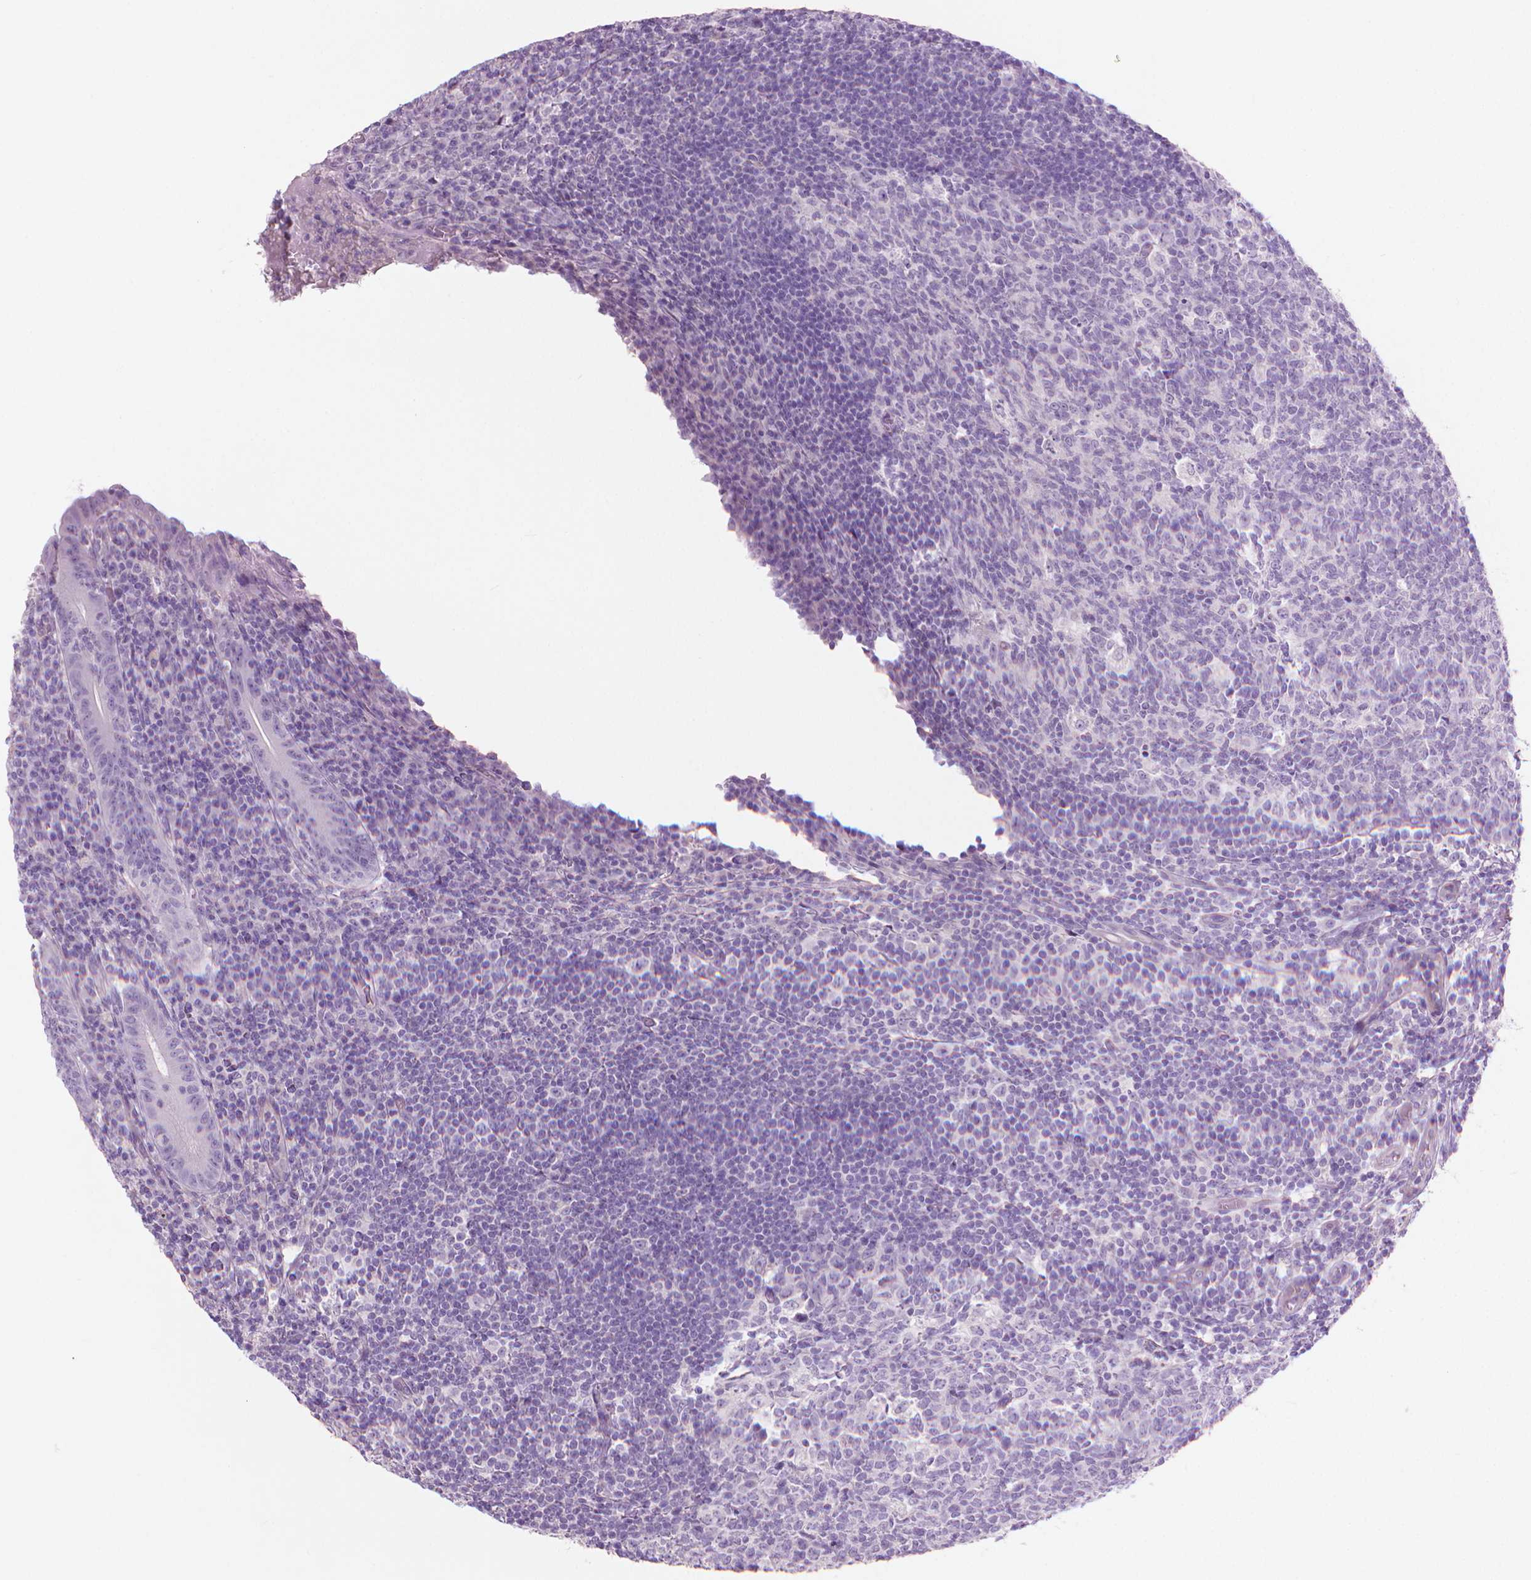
{"staining": {"intensity": "negative", "quantity": "none", "location": "none"}, "tissue": "appendix", "cell_type": "Glandular cells", "image_type": "normal", "snomed": [{"axis": "morphology", "description": "Normal tissue, NOS"}, {"axis": "topography", "description": "Appendix"}], "caption": "Immunohistochemistry (IHC) of unremarkable human appendix demonstrates no positivity in glandular cells. (DAB (3,3'-diaminobenzidine) immunohistochemistry (IHC) visualized using brightfield microscopy, high magnification).", "gene": "KRT73", "patient": {"sex": "male", "age": 18}}